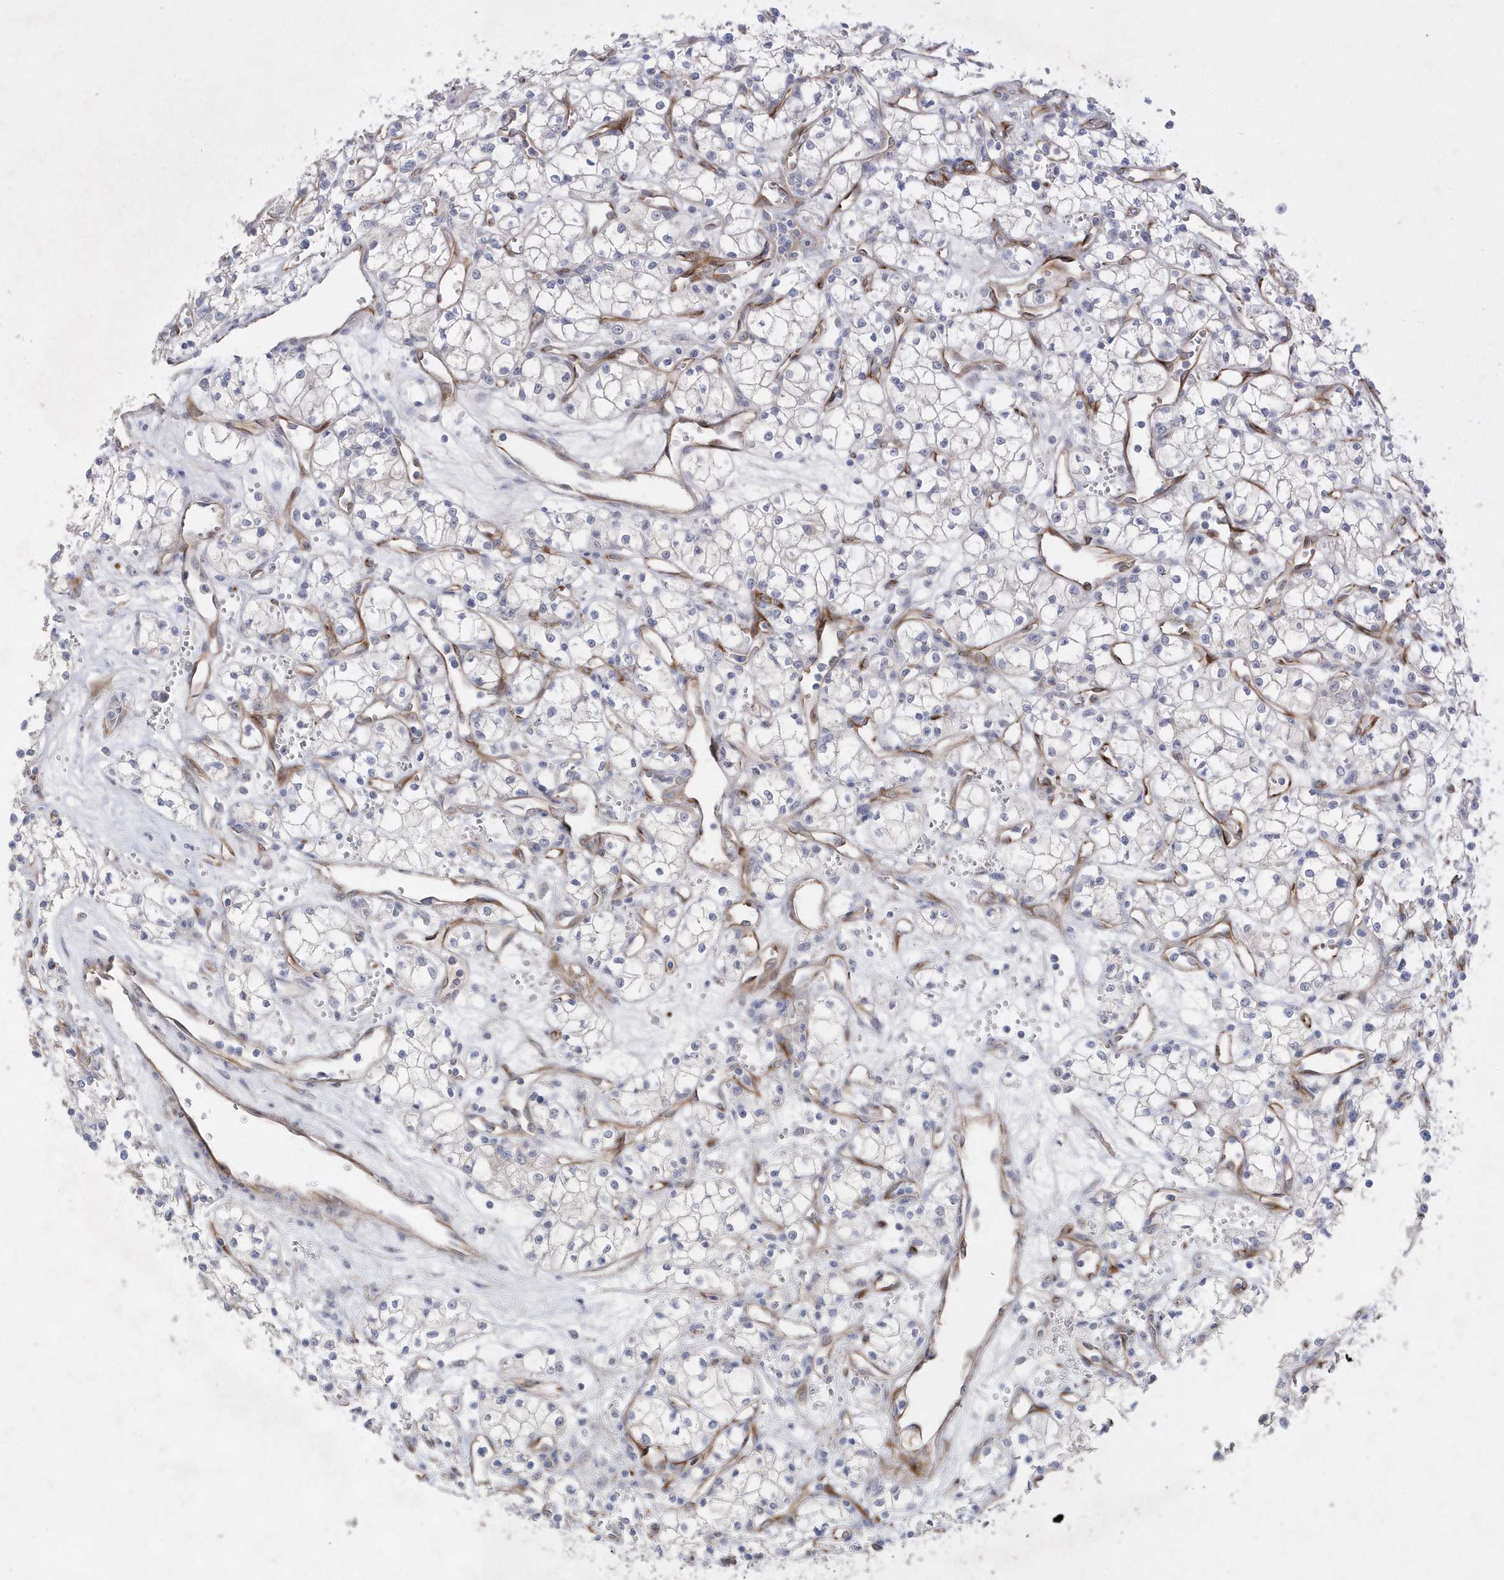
{"staining": {"intensity": "negative", "quantity": "none", "location": "none"}, "tissue": "renal cancer", "cell_type": "Tumor cells", "image_type": "cancer", "snomed": [{"axis": "morphology", "description": "Adenocarcinoma, NOS"}, {"axis": "topography", "description": "Kidney"}], "caption": "A micrograph of human renal adenocarcinoma is negative for staining in tumor cells.", "gene": "TMEM132B", "patient": {"sex": "male", "age": 59}}